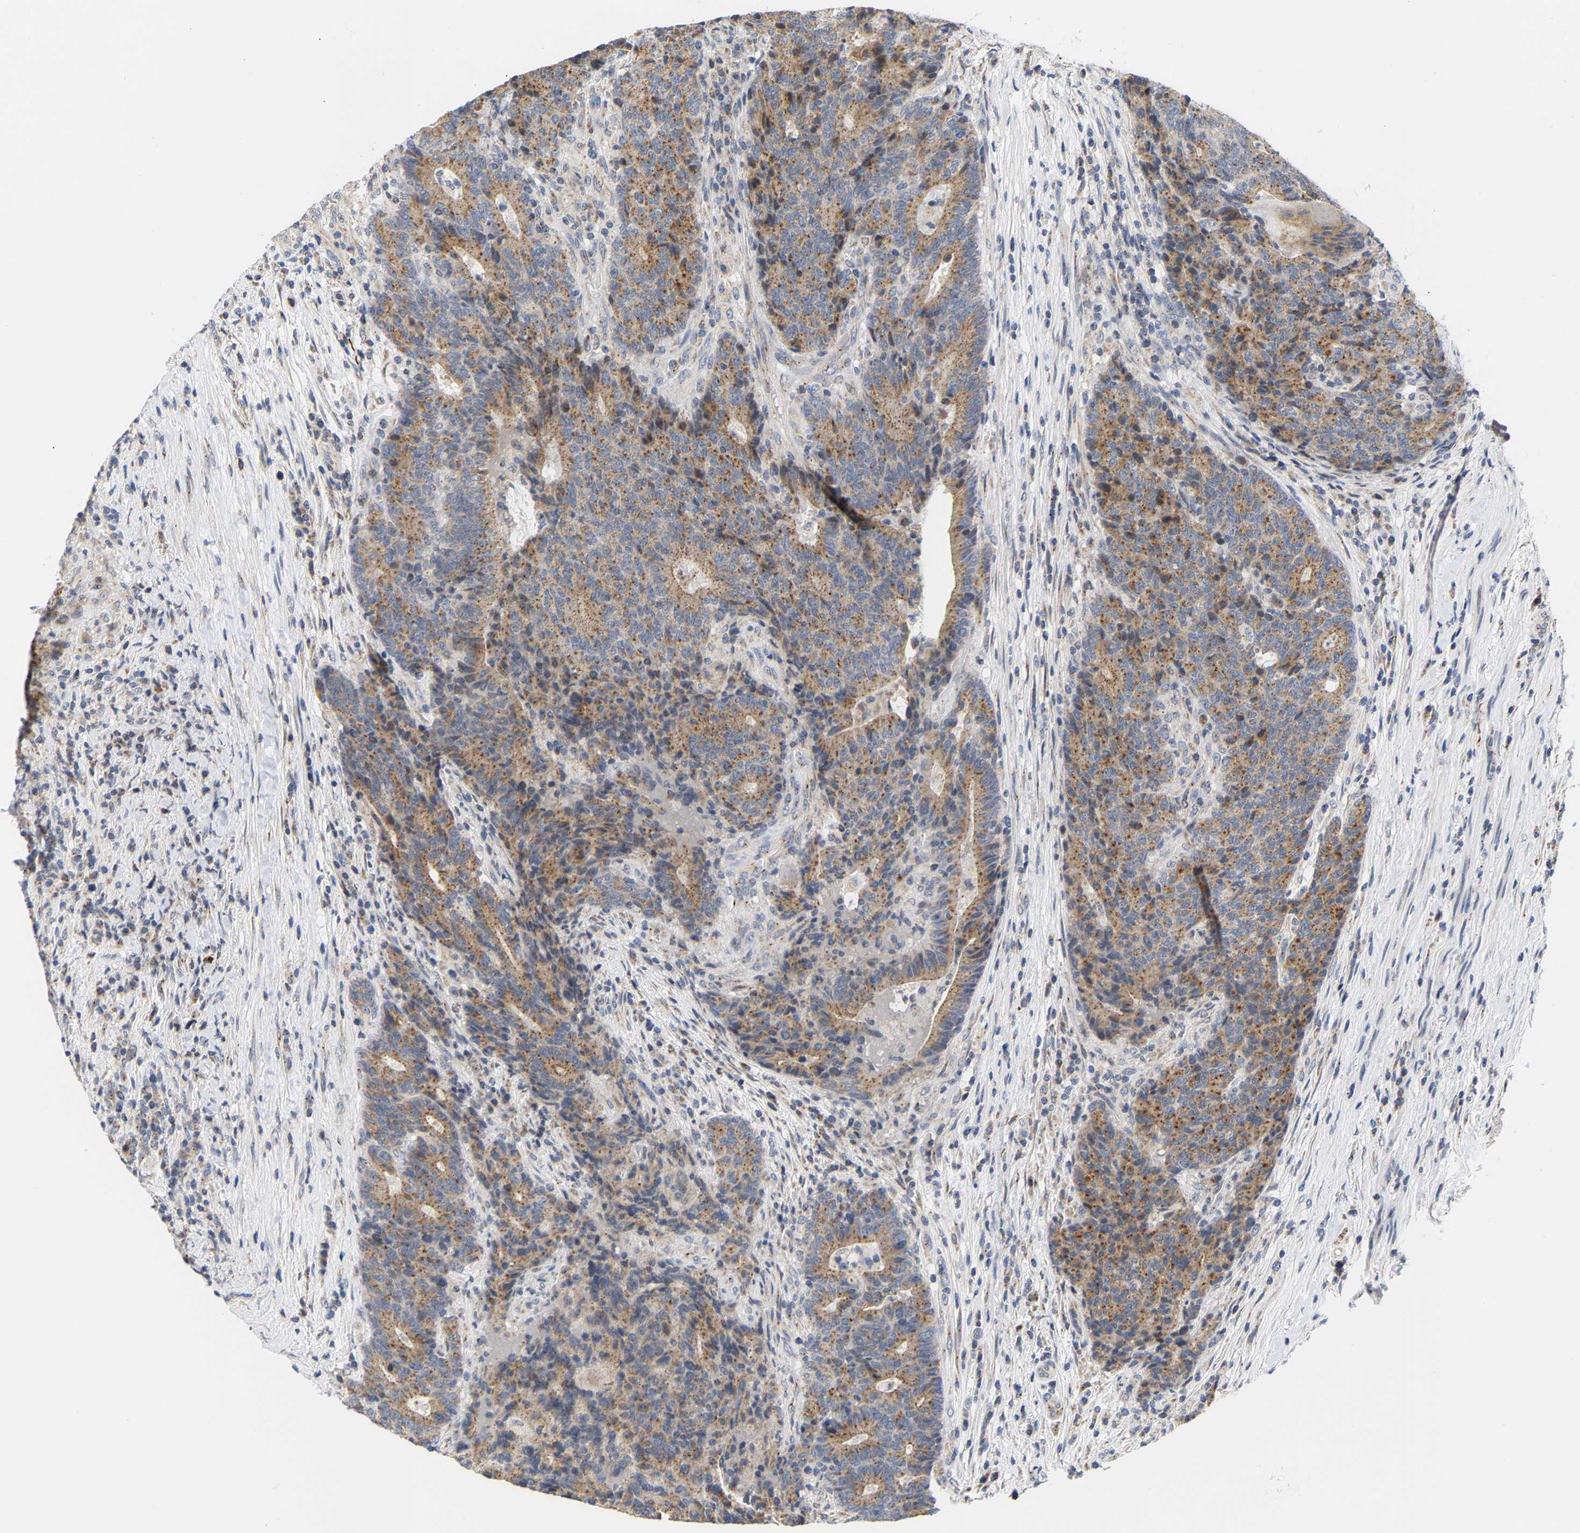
{"staining": {"intensity": "moderate", "quantity": ">75%", "location": "cytoplasmic/membranous"}, "tissue": "colorectal cancer", "cell_type": "Tumor cells", "image_type": "cancer", "snomed": [{"axis": "morphology", "description": "Normal tissue, NOS"}, {"axis": "morphology", "description": "Adenocarcinoma, NOS"}, {"axis": "topography", "description": "Colon"}], "caption": "This photomicrograph shows adenocarcinoma (colorectal) stained with IHC to label a protein in brown. The cytoplasmic/membranous of tumor cells show moderate positivity for the protein. Nuclei are counter-stained blue.", "gene": "PCNT", "patient": {"sex": "female", "age": 75}}